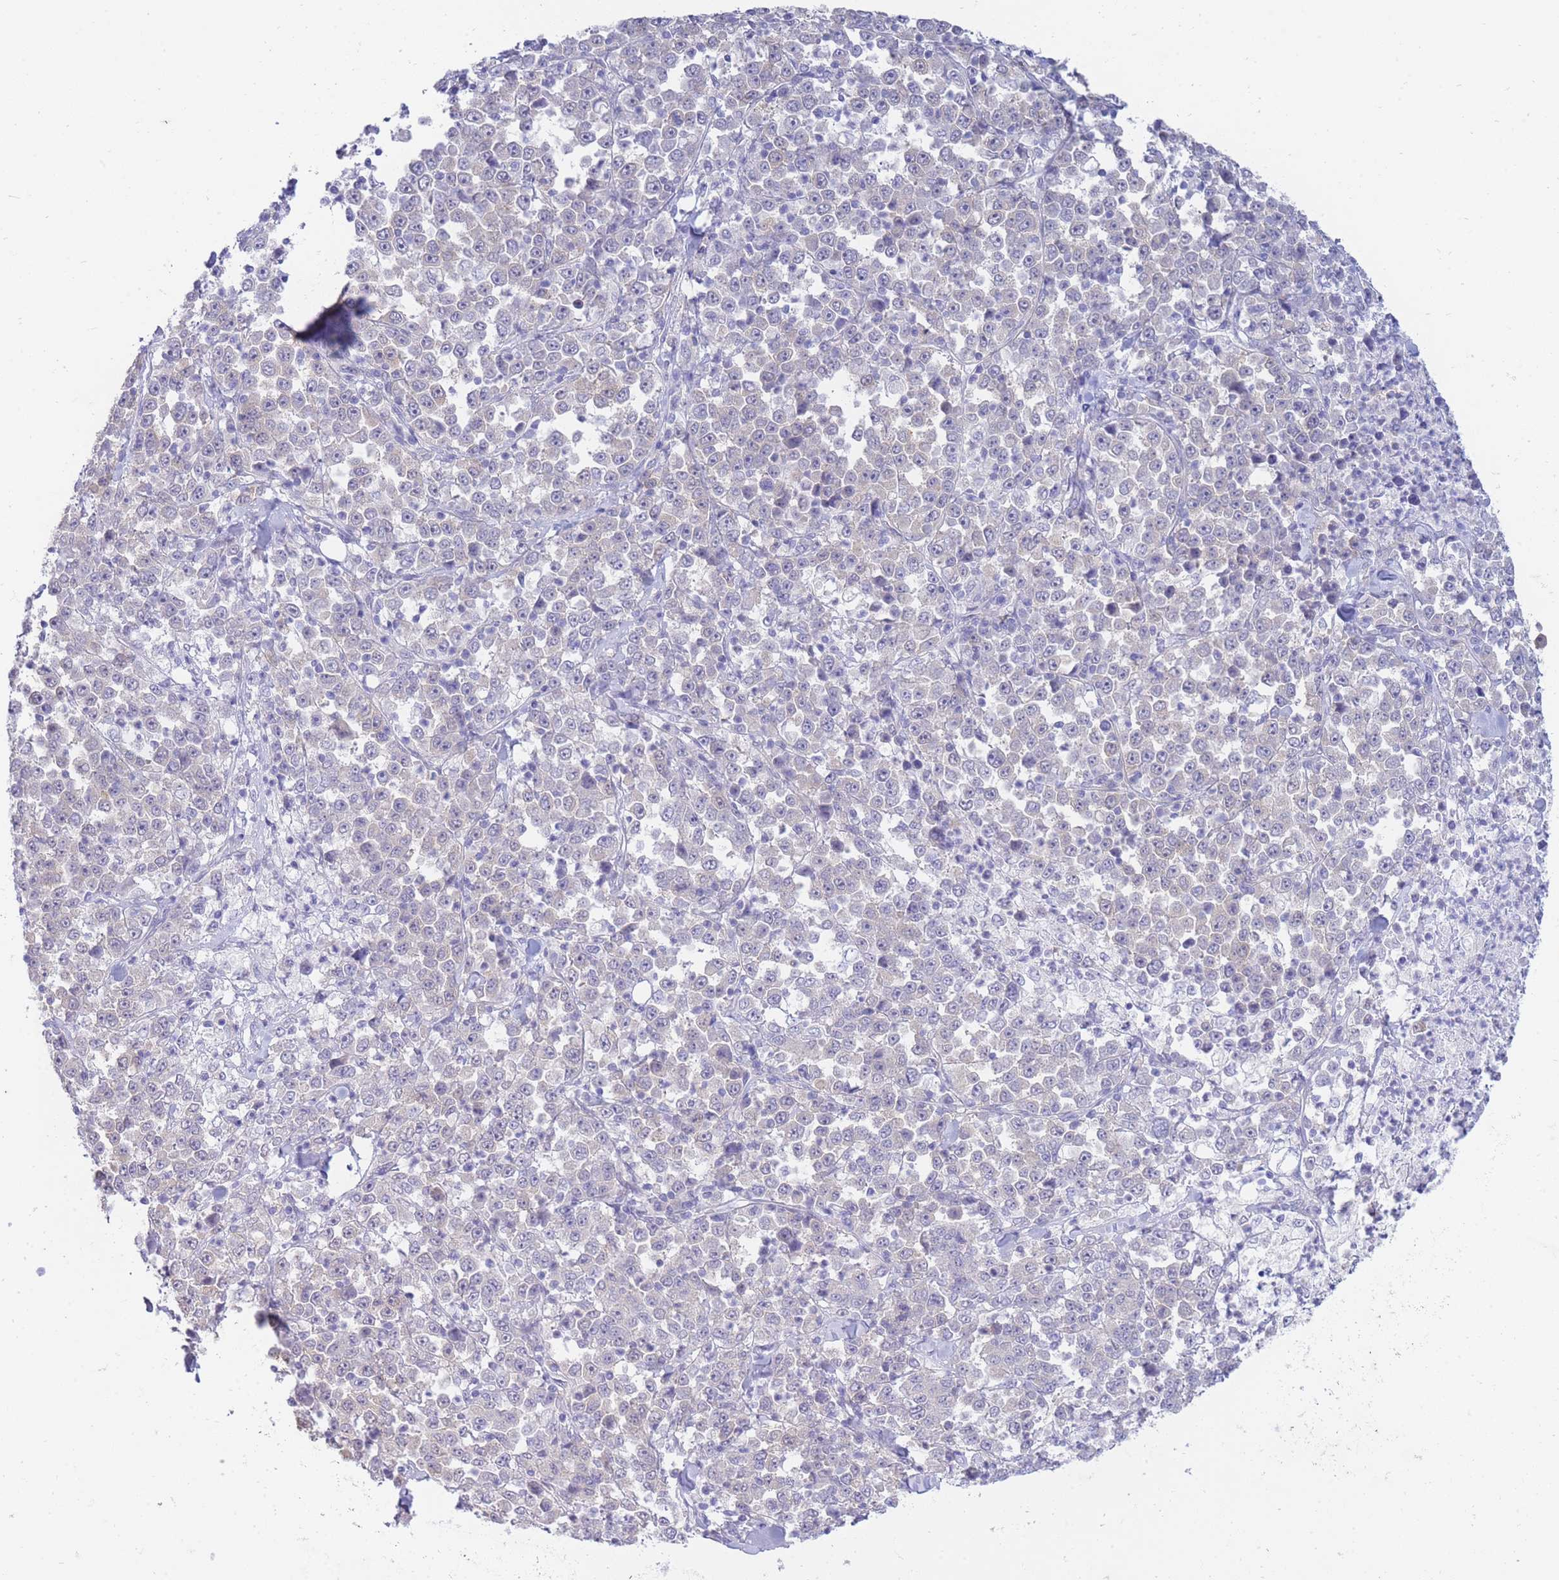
{"staining": {"intensity": "negative", "quantity": "none", "location": "none"}, "tissue": "stomach cancer", "cell_type": "Tumor cells", "image_type": "cancer", "snomed": [{"axis": "morphology", "description": "Normal tissue, NOS"}, {"axis": "morphology", "description": "Adenocarcinoma, NOS"}, {"axis": "topography", "description": "Stomach, upper"}, {"axis": "topography", "description": "Stomach"}], "caption": "The IHC photomicrograph has no significant expression in tumor cells of adenocarcinoma (stomach) tissue.", "gene": "SUGT1", "patient": {"sex": "male", "age": 59}}